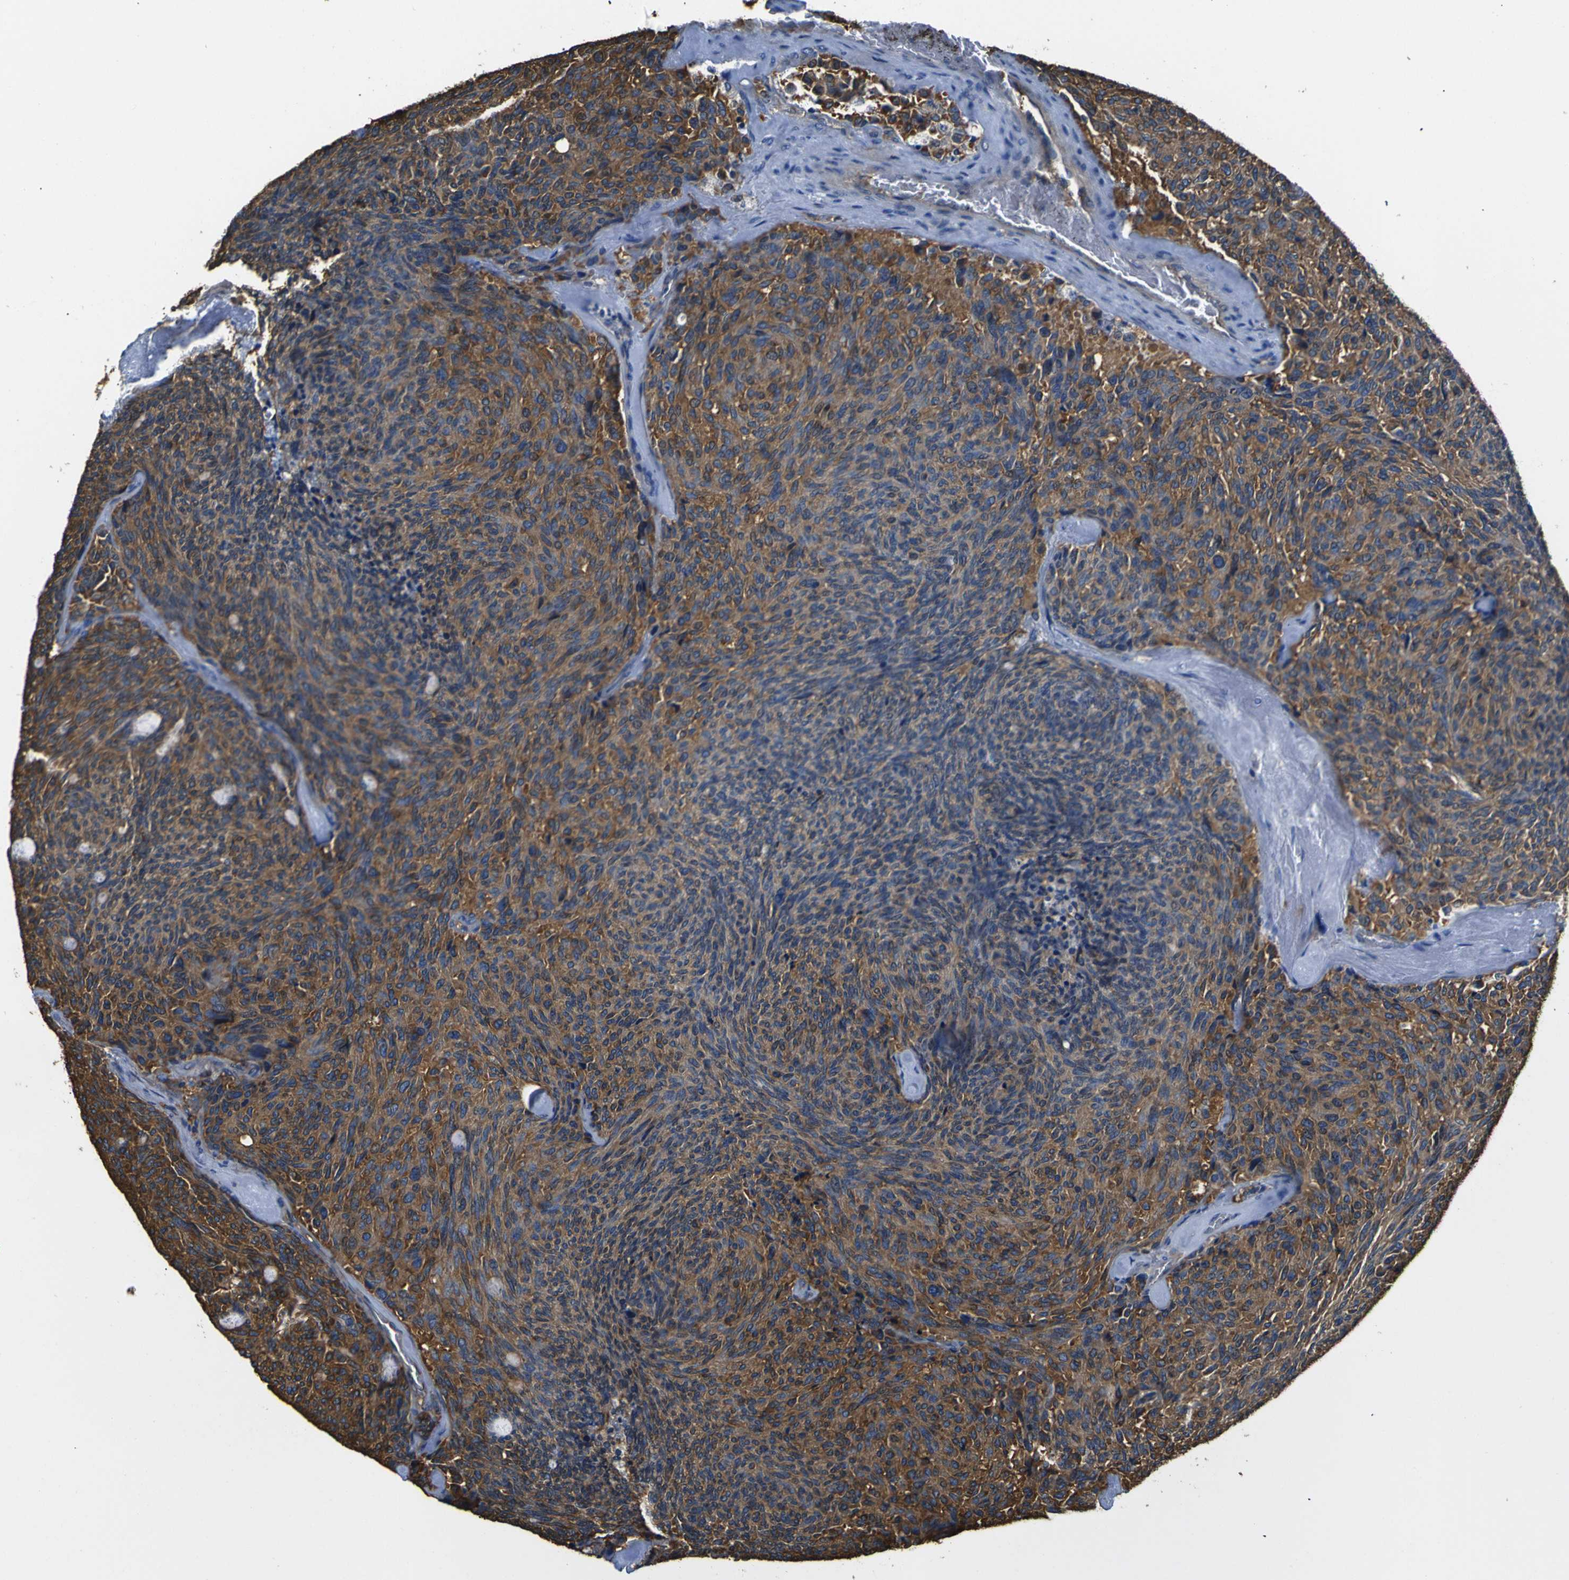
{"staining": {"intensity": "strong", "quantity": ">75%", "location": "cytoplasmic/membranous"}, "tissue": "carcinoid", "cell_type": "Tumor cells", "image_type": "cancer", "snomed": [{"axis": "morphology", "description": "Carcinoid, malignant, NOS"}, {"axis": "topography", "description": "Pancreas"}], "caption": "Human carcinoid (malignant) stained for a protein (brown) displays strong cytoplasmic/membranous positive expression in about >75% of tumor cells.", "gene": "TUBB", "patient": {"sex": "female", "age": 54}}